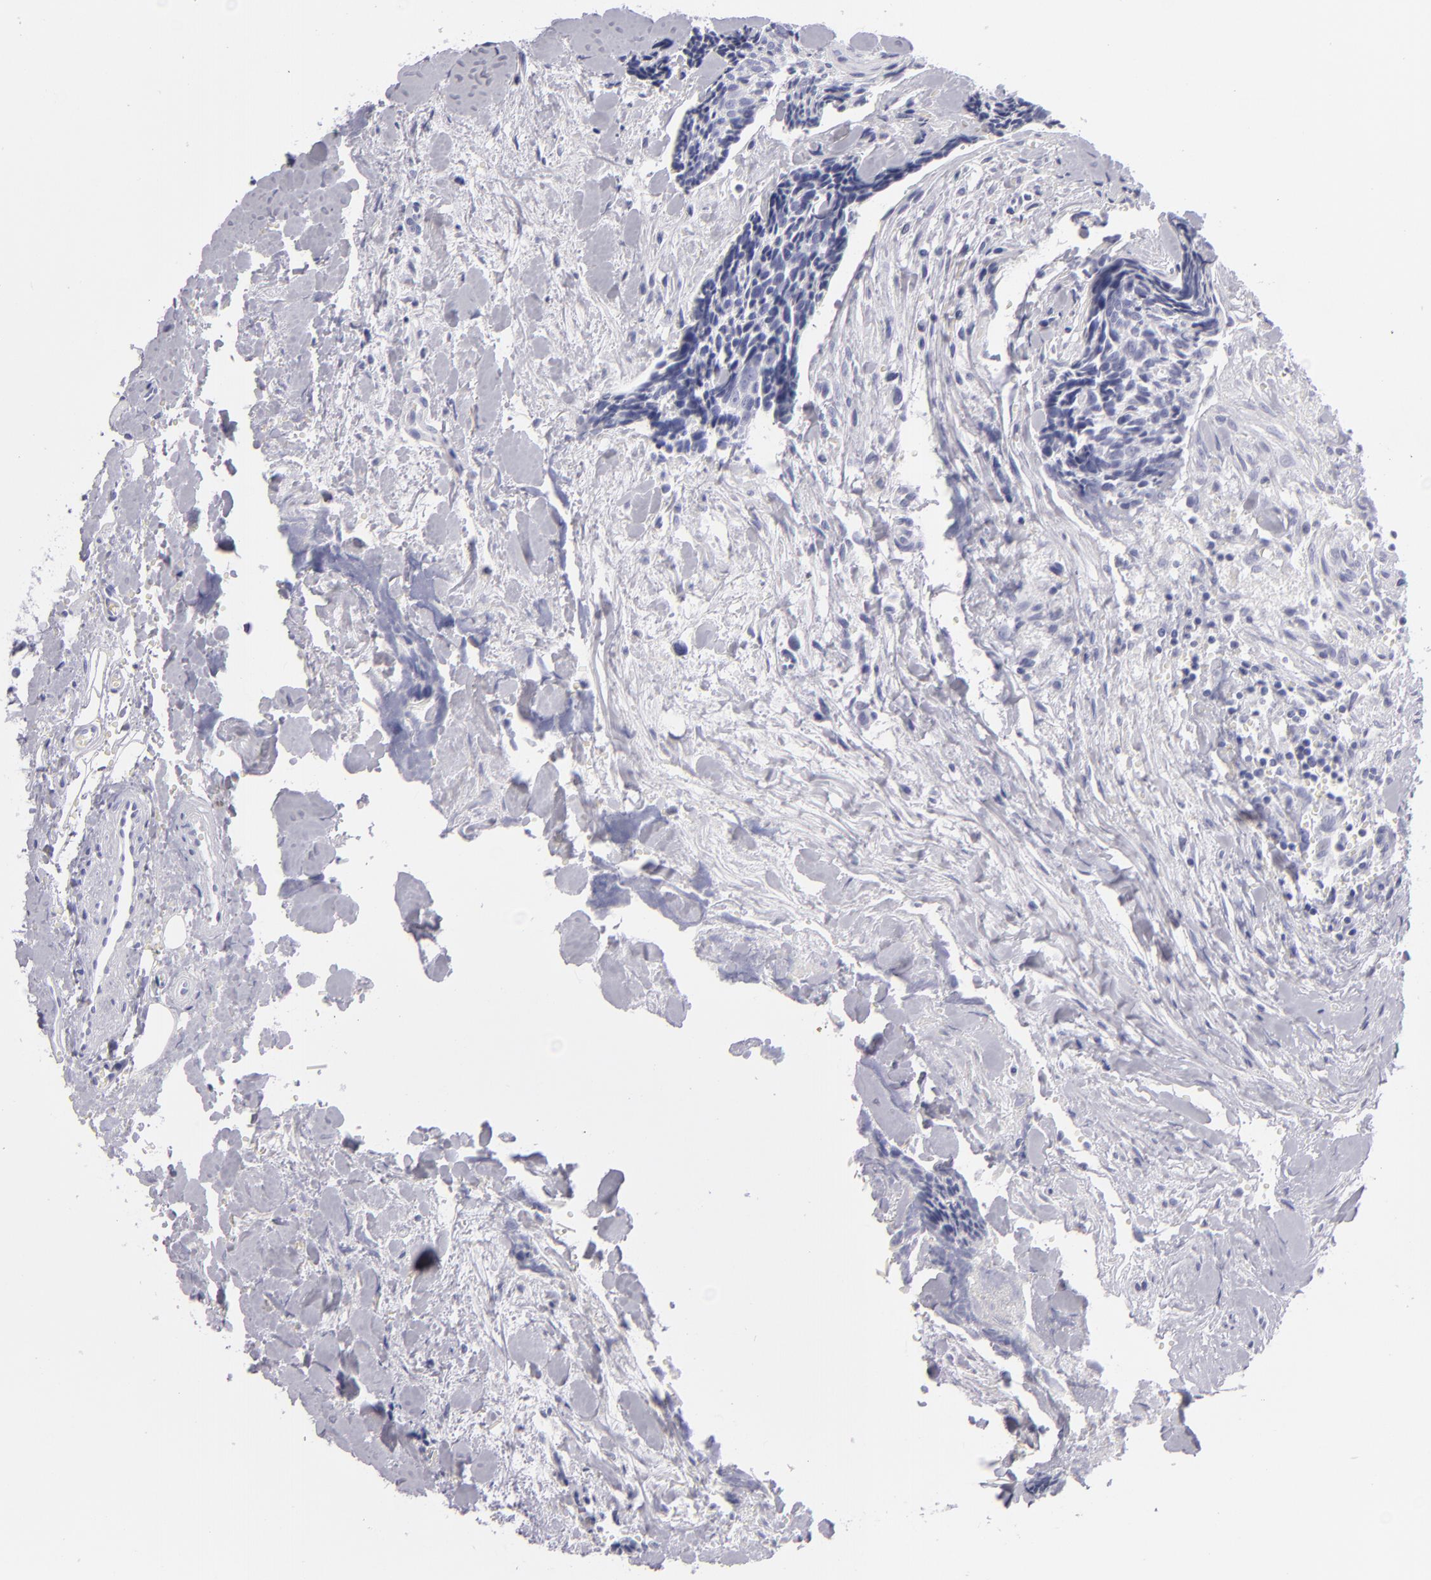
{"staining": {"intensity": "negative", "quantity": "none", "location": "none"}, "tissue": "head and neck cancer", "cell_type": "Tumor cells", "image_type": "cancer", "snomed": [{"axis": "morphology", "description": "Squamous cell carcinoma, NOS"}, {"axis": "topography", "description": "Salivary gland"}, {"axis": "topography", "description": "Head-Neck"}], "caption": "Immunohistochemistry (IHC) photomicrograph of head and neck cancer (squamous cell carcinoma) stained for a protein (brown), which shows no expression in tumor cells. The staining is performed using DAB brown chromogen with nuclei counter-stained in using hematoxylin.", "gene": "VIL1", "patient": {"sex": "male", "age": 70}}